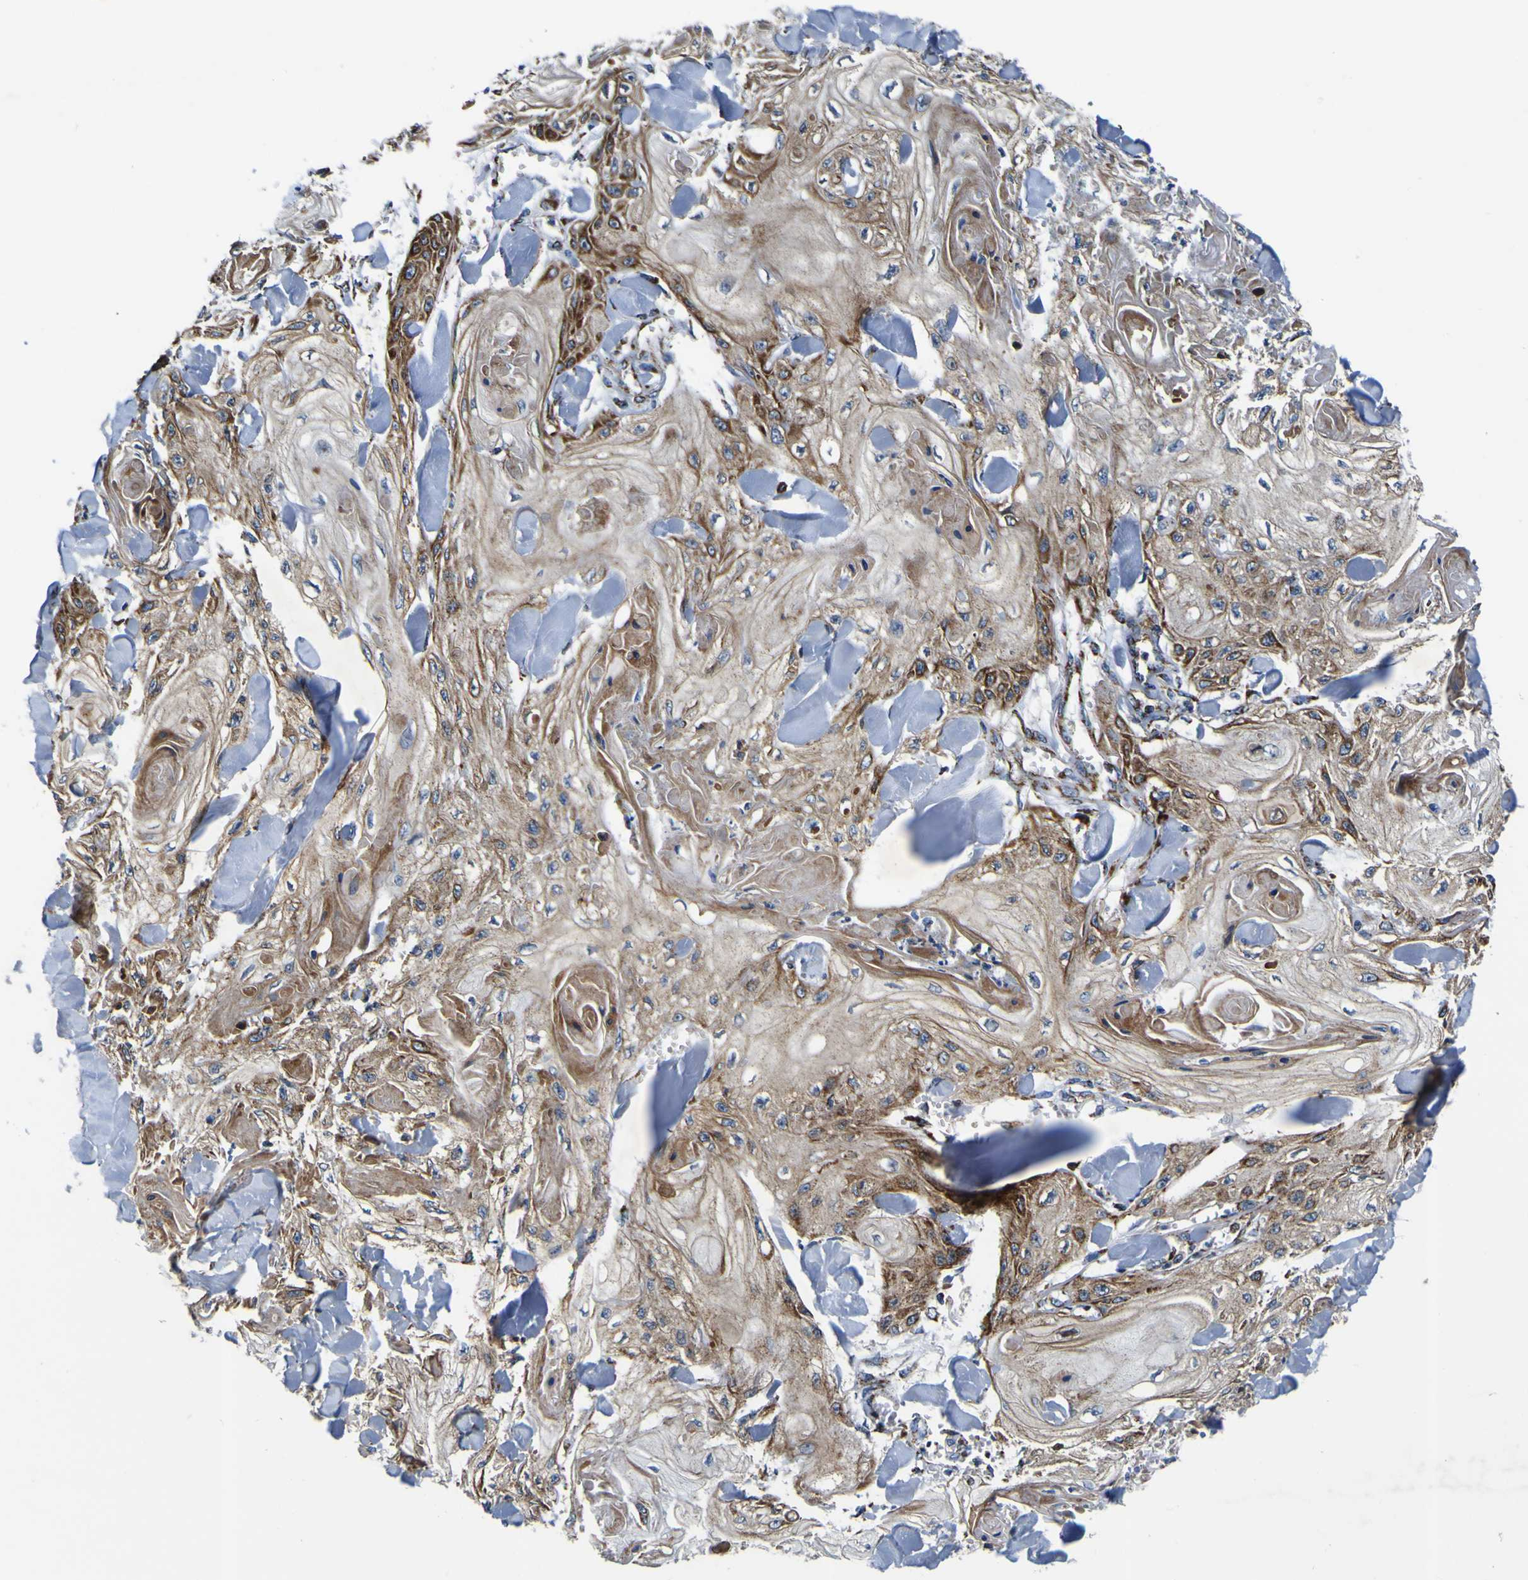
{"staining": {"intensity": "moderate", "quantity": ">75%", "location": "cytoplasmic/membranous"}, "tissue": "skin cancer", "cell_type": "Tumor cells", "image_type": "cancer", "snomed": [{"axis": "morphology", "description": "Squamous cell carcinoma, NOS"}, {"axis": "topography", "description": "Skin"}], "caption": "Skin cancer (squamous cell carcinoma) stained with a brown dye reveals moderate cytoplasmic/membranous positive staining in approximately >75% of tumor cells.", "gene": "PTRH2", "patient": {"sex": "male", "age": 74}}